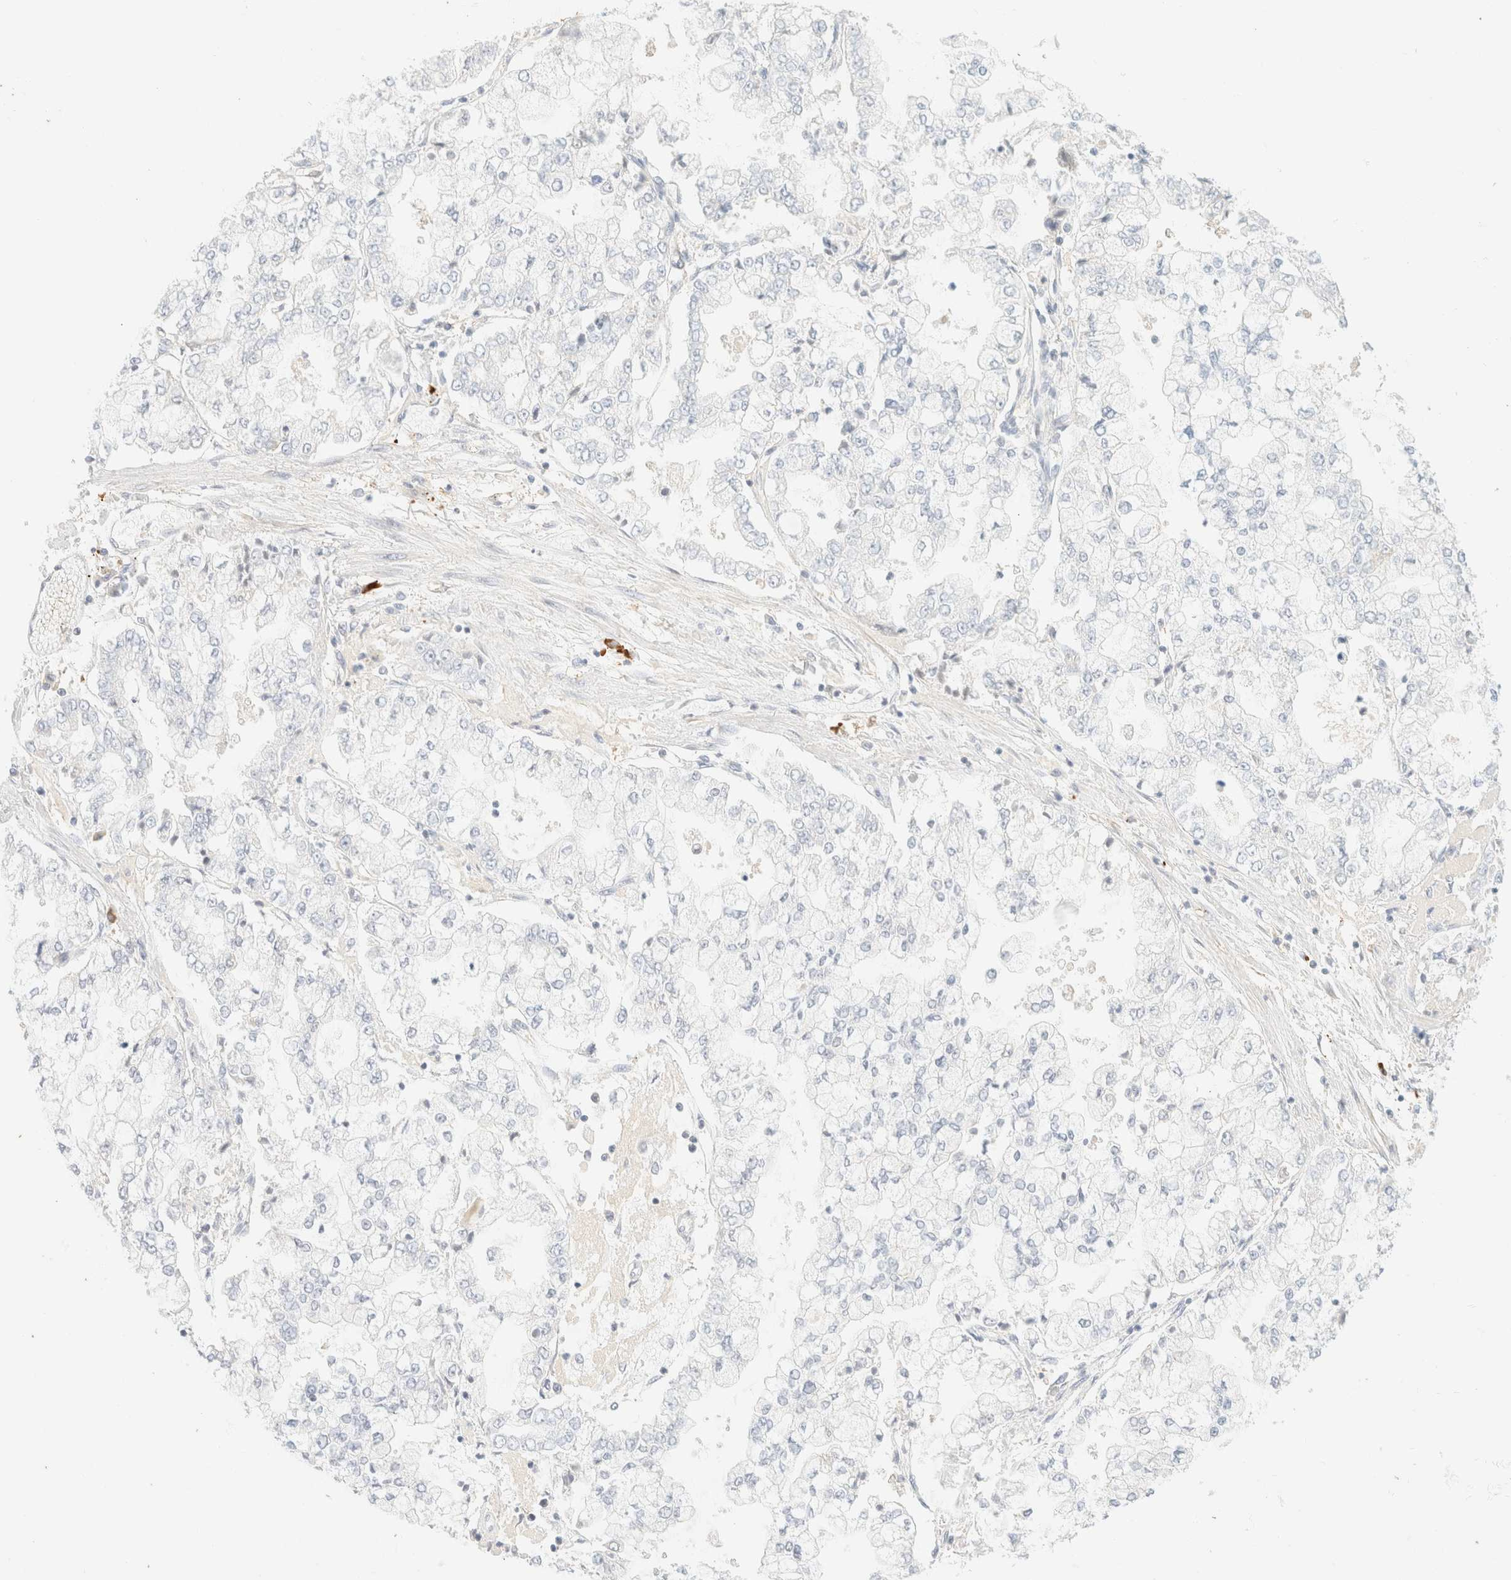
{"staining": {"intensity": "negative", "quantity": "none", "location": "none"}, "tissue": "stomach cancer", "cell_type": "Tumor cells", "image_type": "cancer", "snomed": [{"axis": "morphology", "description": "Adenocarcinoma, NOS"}, {"axis": "topography", "description": "Stomach"}], "caption": "Protein analysis of stomach cancer (adenocarcinoma) displays no significant expression in tumor cells. (DAB (3,3'-diaminobenzidine) immunohistochemistry (IHC), high magnification).", "gene": "FHOD1", "patient": {"sex": "male", "age": 76}}